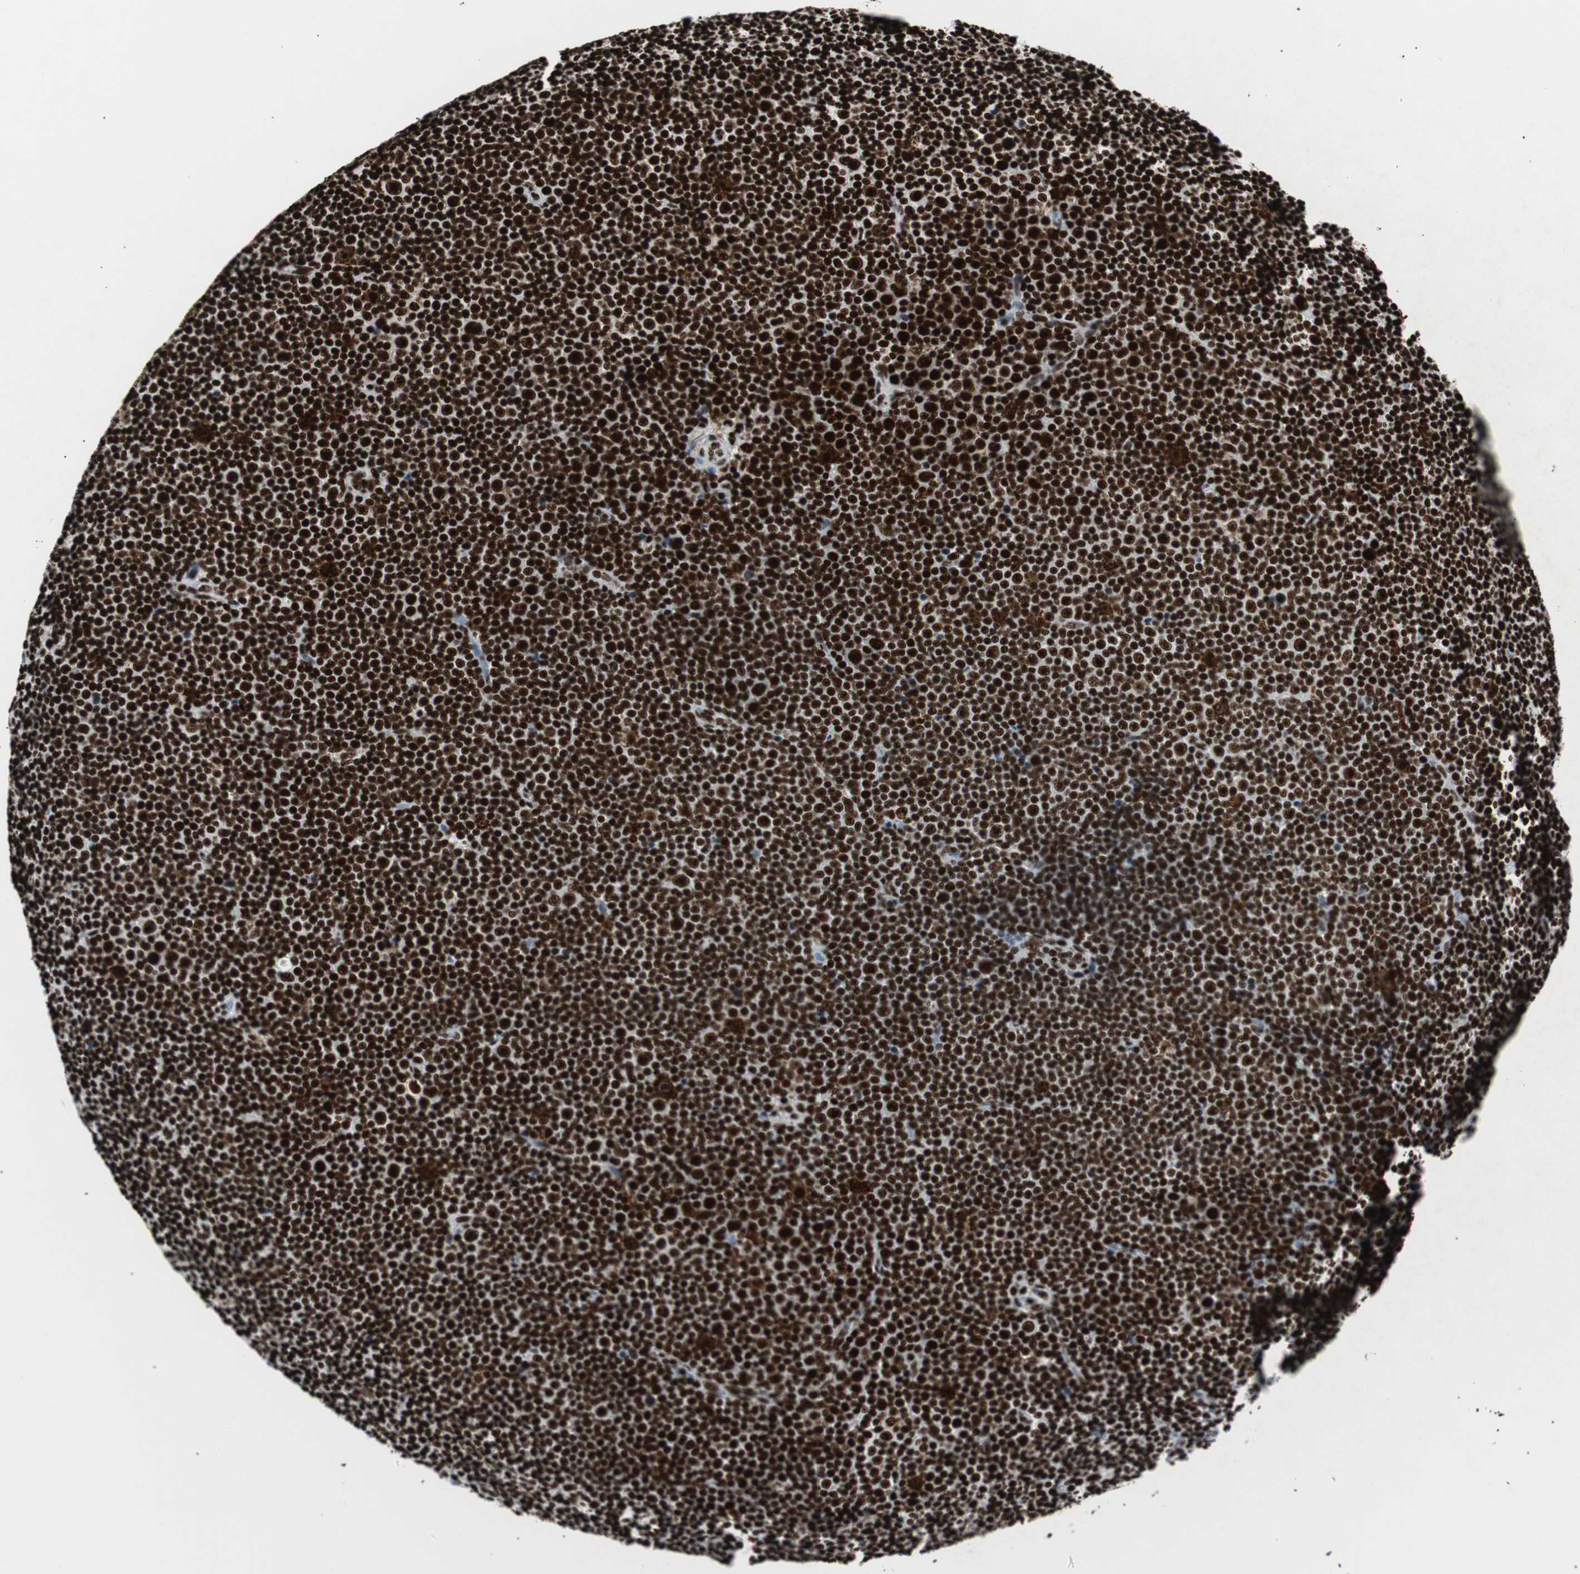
{"staining": {"intensity": "strong", "quantity": ">75%", "location": "nuclear"}, "tissue": "lymphoma", "cell_type": "Tumor cells", "image_type": "cancer", "snomed": [{"axis": "morphology", "description": "Malignant lymphoma, non-Hodgkin's type, Low grade"}, {"axis": "topography", "description": "Lymph node"}], "caption": "Immunohistochemistry (IHC) photomicrograph of neoplastic tissue: human lymphoma stained using immunohistochemistry (IHC) displays high levels of strong protein expression localized specifically in the nuclear of tumor cells, appearing as a nuclear brown color.", "gene": "NCL", "patient": {"sex": "female", "age": 67}}